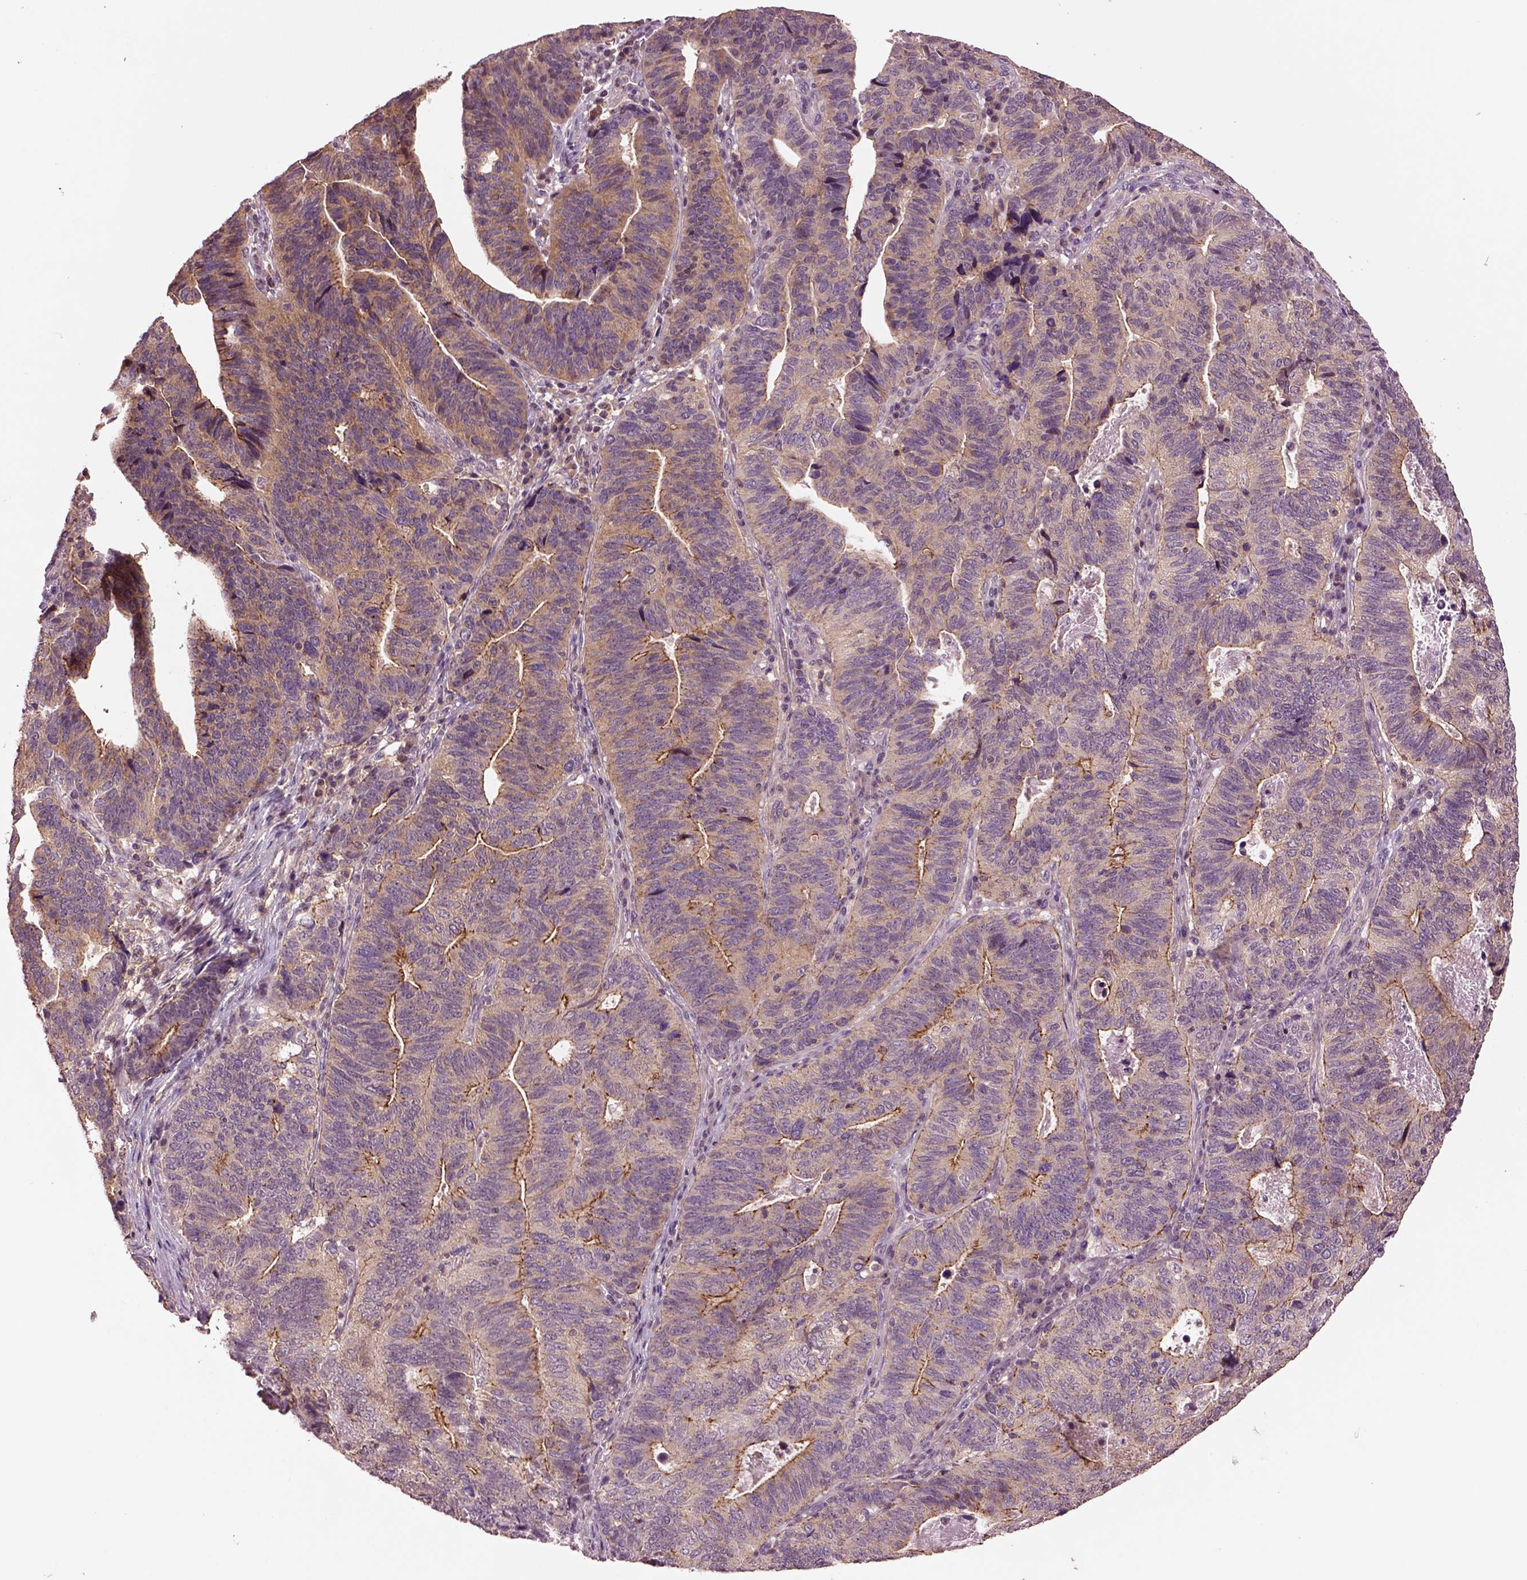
{"staining": {"intensity": "moderate", "quantity": ">75%", "location": "cytoplasmic/membranous"}, "tissue": "stomach cancer", "cell_type": "Tumor cells", "image_type": "cancer", "snomed": [{"axis": "morphology", "description": "Adenocarcinoma, NOS"}, {"axis": "topography", "description": "Stomach, upper"}], "caption": "Protein staining by immunohistochemistry (IHC) shows moderate cytoplasmic/membranous positivity in approximately >75% of tumor cells in stomach cancer.", "gene": "MTHFS", "patient": {"sex": "female", "age": 67}}